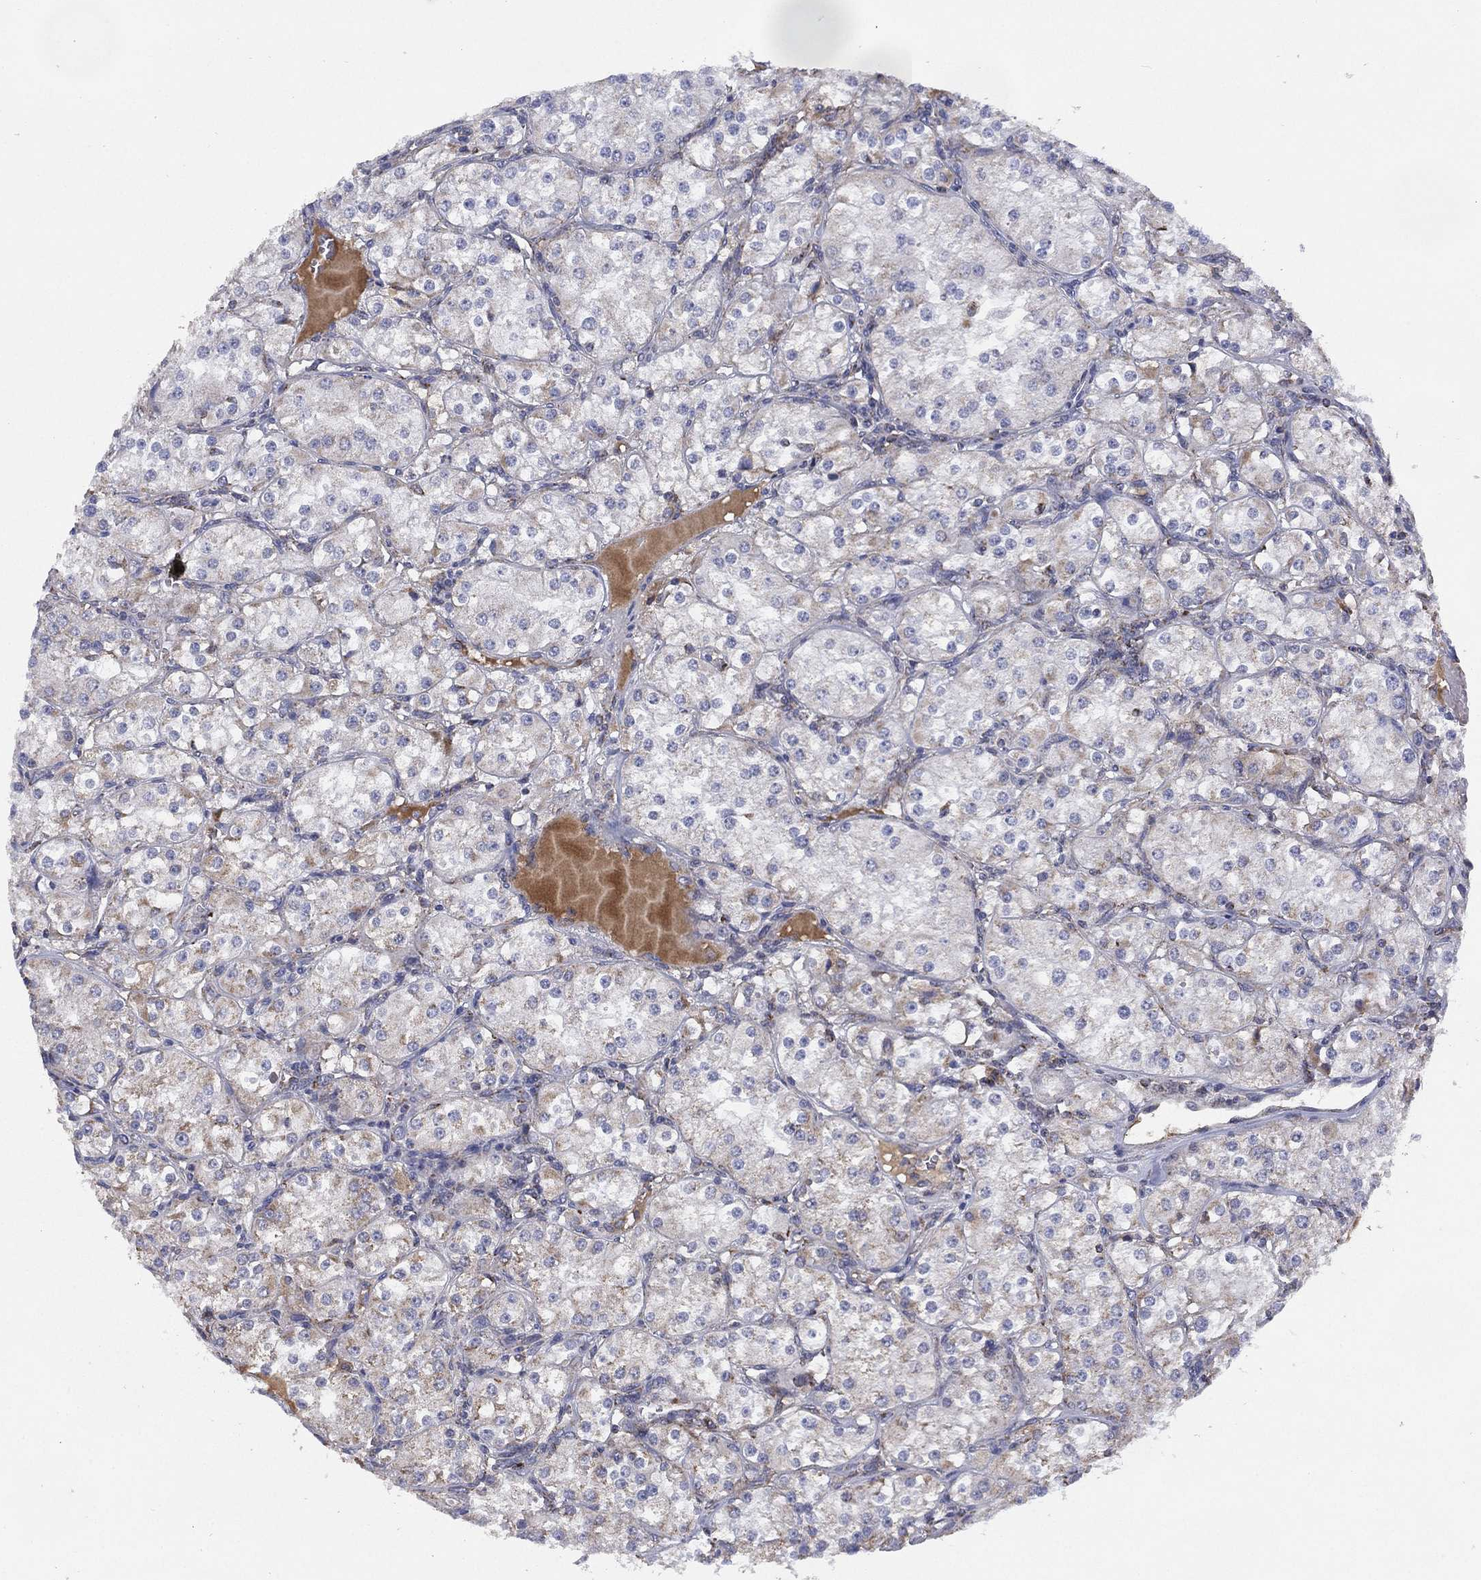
{"staining": {"intensity": "negative", "quantity": "none", "location": "none"}, "tissue": "renal cancer", "cell_type": "Tumor cells", "image_type": "cancer", "snomed": [{"axis": "morphology", "description": "Adenocarcinoma, NOS"}, {"axis": "topography", "description": "Kidney"}], "caption": "High power microscopy micrograph of an immunohistochemistry micrograph of renal adenocarcinoma, revealing no significant staining in tumor cells. (DAB (3,3'-diaminobenzidine) IHC with hematoxylin counter stain).", "gene": "PPP2R5A", "patient": {"sex": "male", "age": 77}}